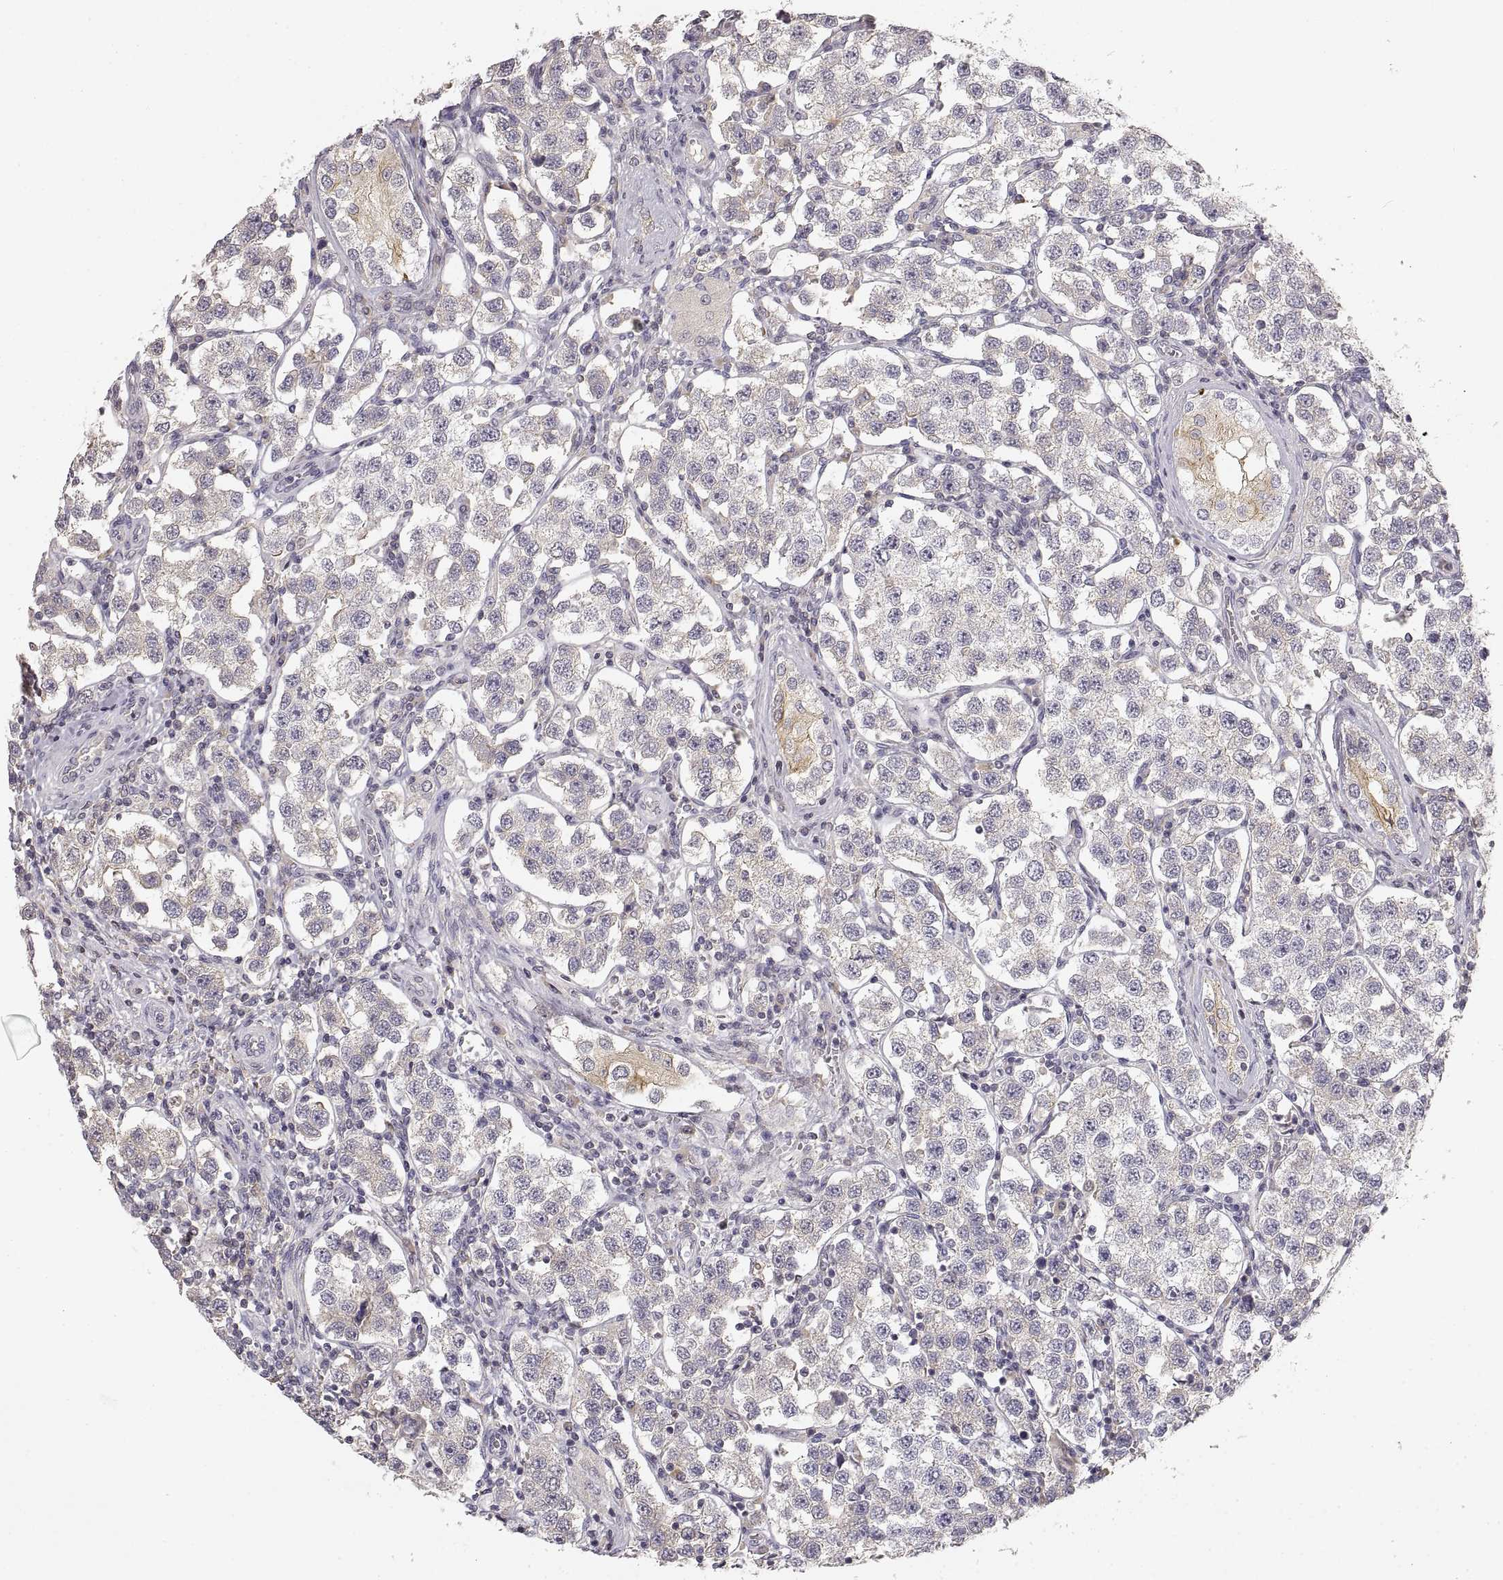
{"staining": {"intensity": "weak", "quantity": "<25%", "location": "cytoplasmic/membranous"}, "tissue": "testis cancer", "cell_type": "Tumor cells", "image_type": "cancer", "snomed": [{"axis": "morphology", "description": "Seminoma, NOS"}, {"axis": "topography", "description": "Testis"}], "caption": "Human testis cancer (seminoma) stained for a protein using immunohistochemistry (IHC) demonstrates no expression in tumor cells.", "gene": "RUNDC3A", "patient": {"sex": "male", "age": 37}}